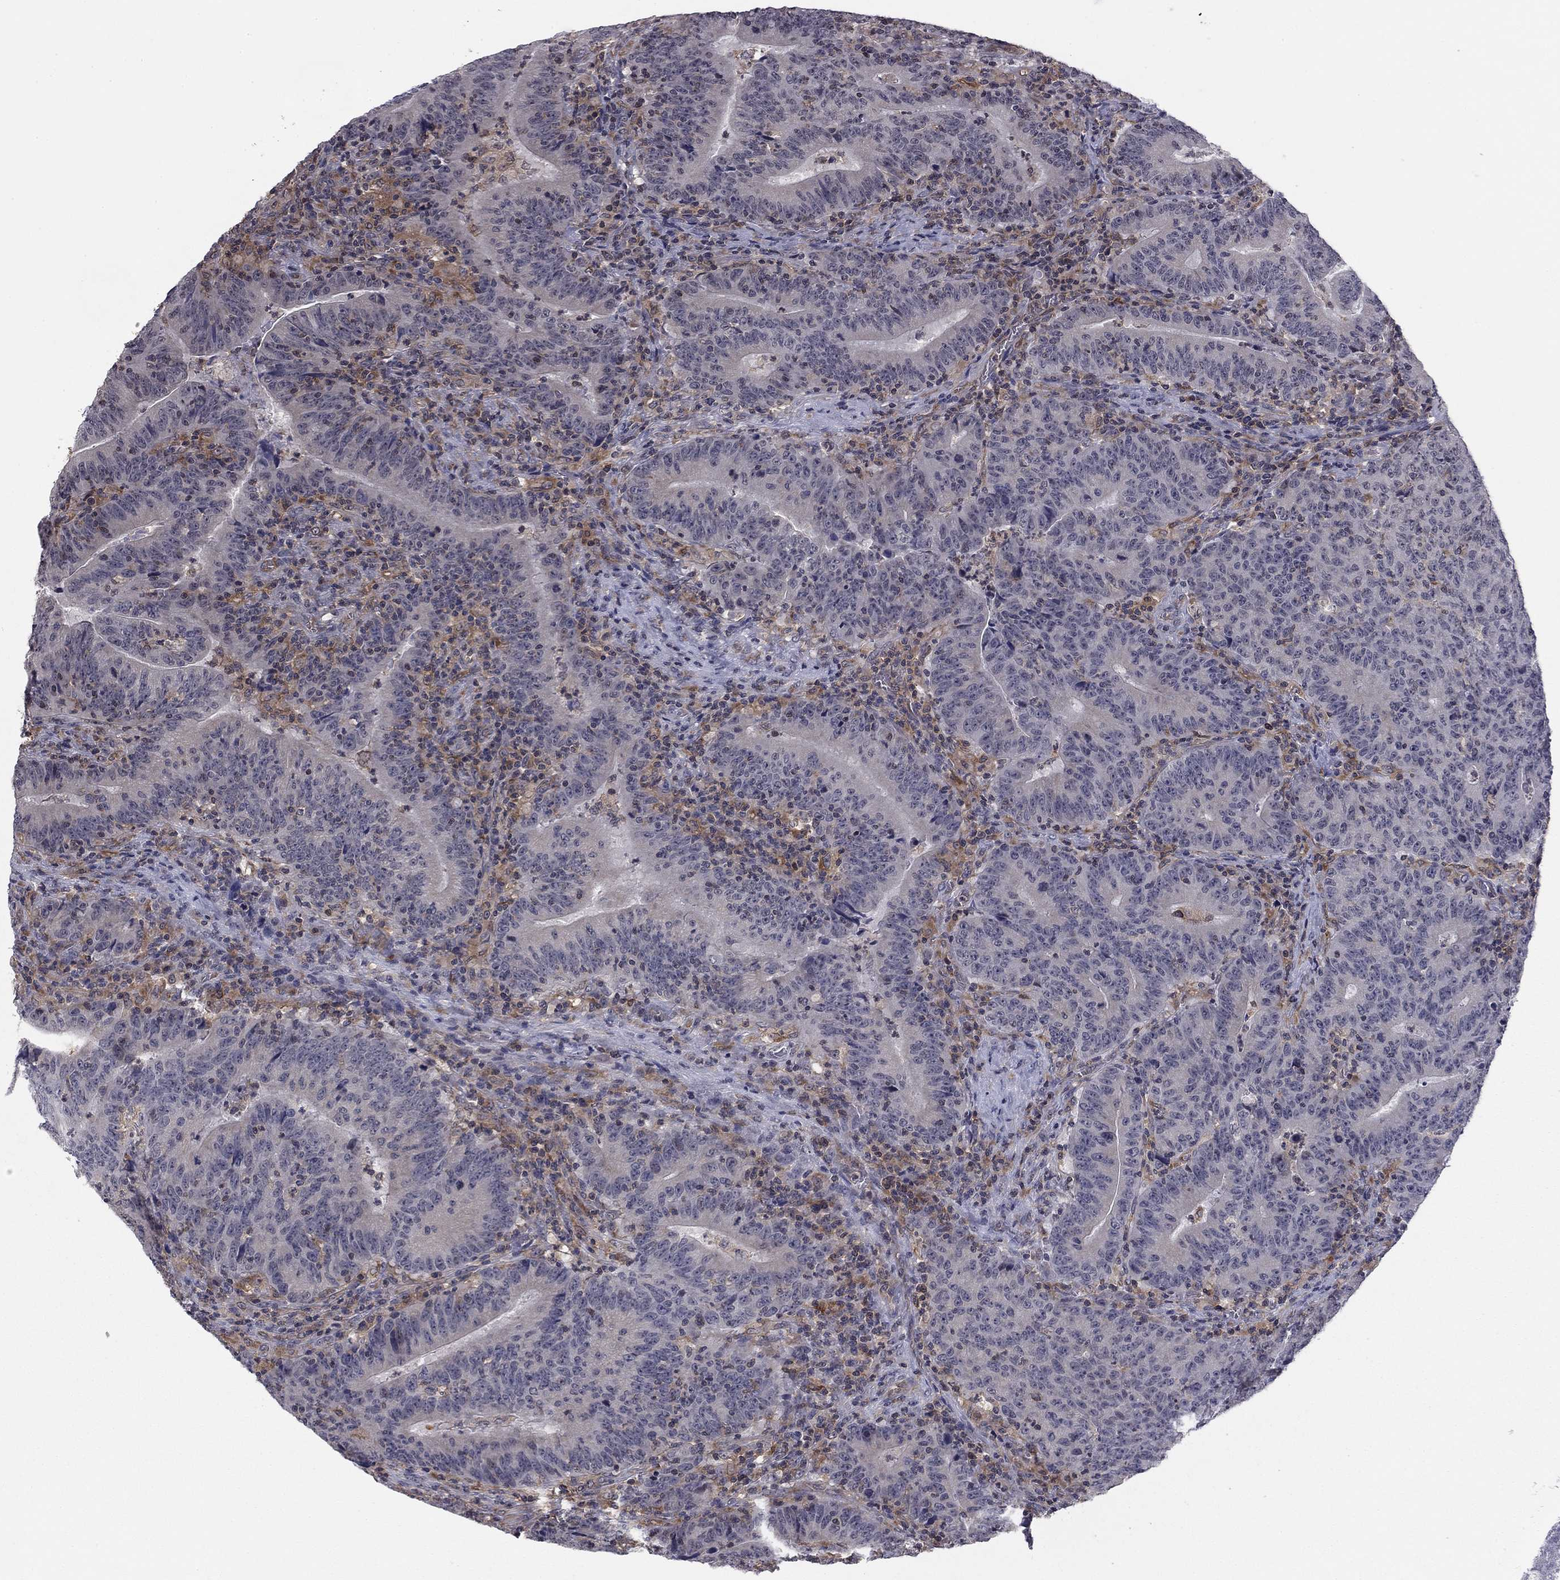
{"staining": {"intensity": "negative", "quantity": "none", "location": "none"}, "tissue": "colorectal cancer", "cell_type": "Tumor cells", "image_type": "cancer", "snomed": [{"axis": "morphology", "description": "Adenocarcinoma, NOS"}, {"axis": "topography", "description": "Colon"}], "caption": "An IHC micrograph of colorectal adenocarcinoma is shown. There is no staining in tumor cells of colorectal adenocarcinoma.", "gene": "PLCB2", "patient": {"sex": "female", "age": 75}}